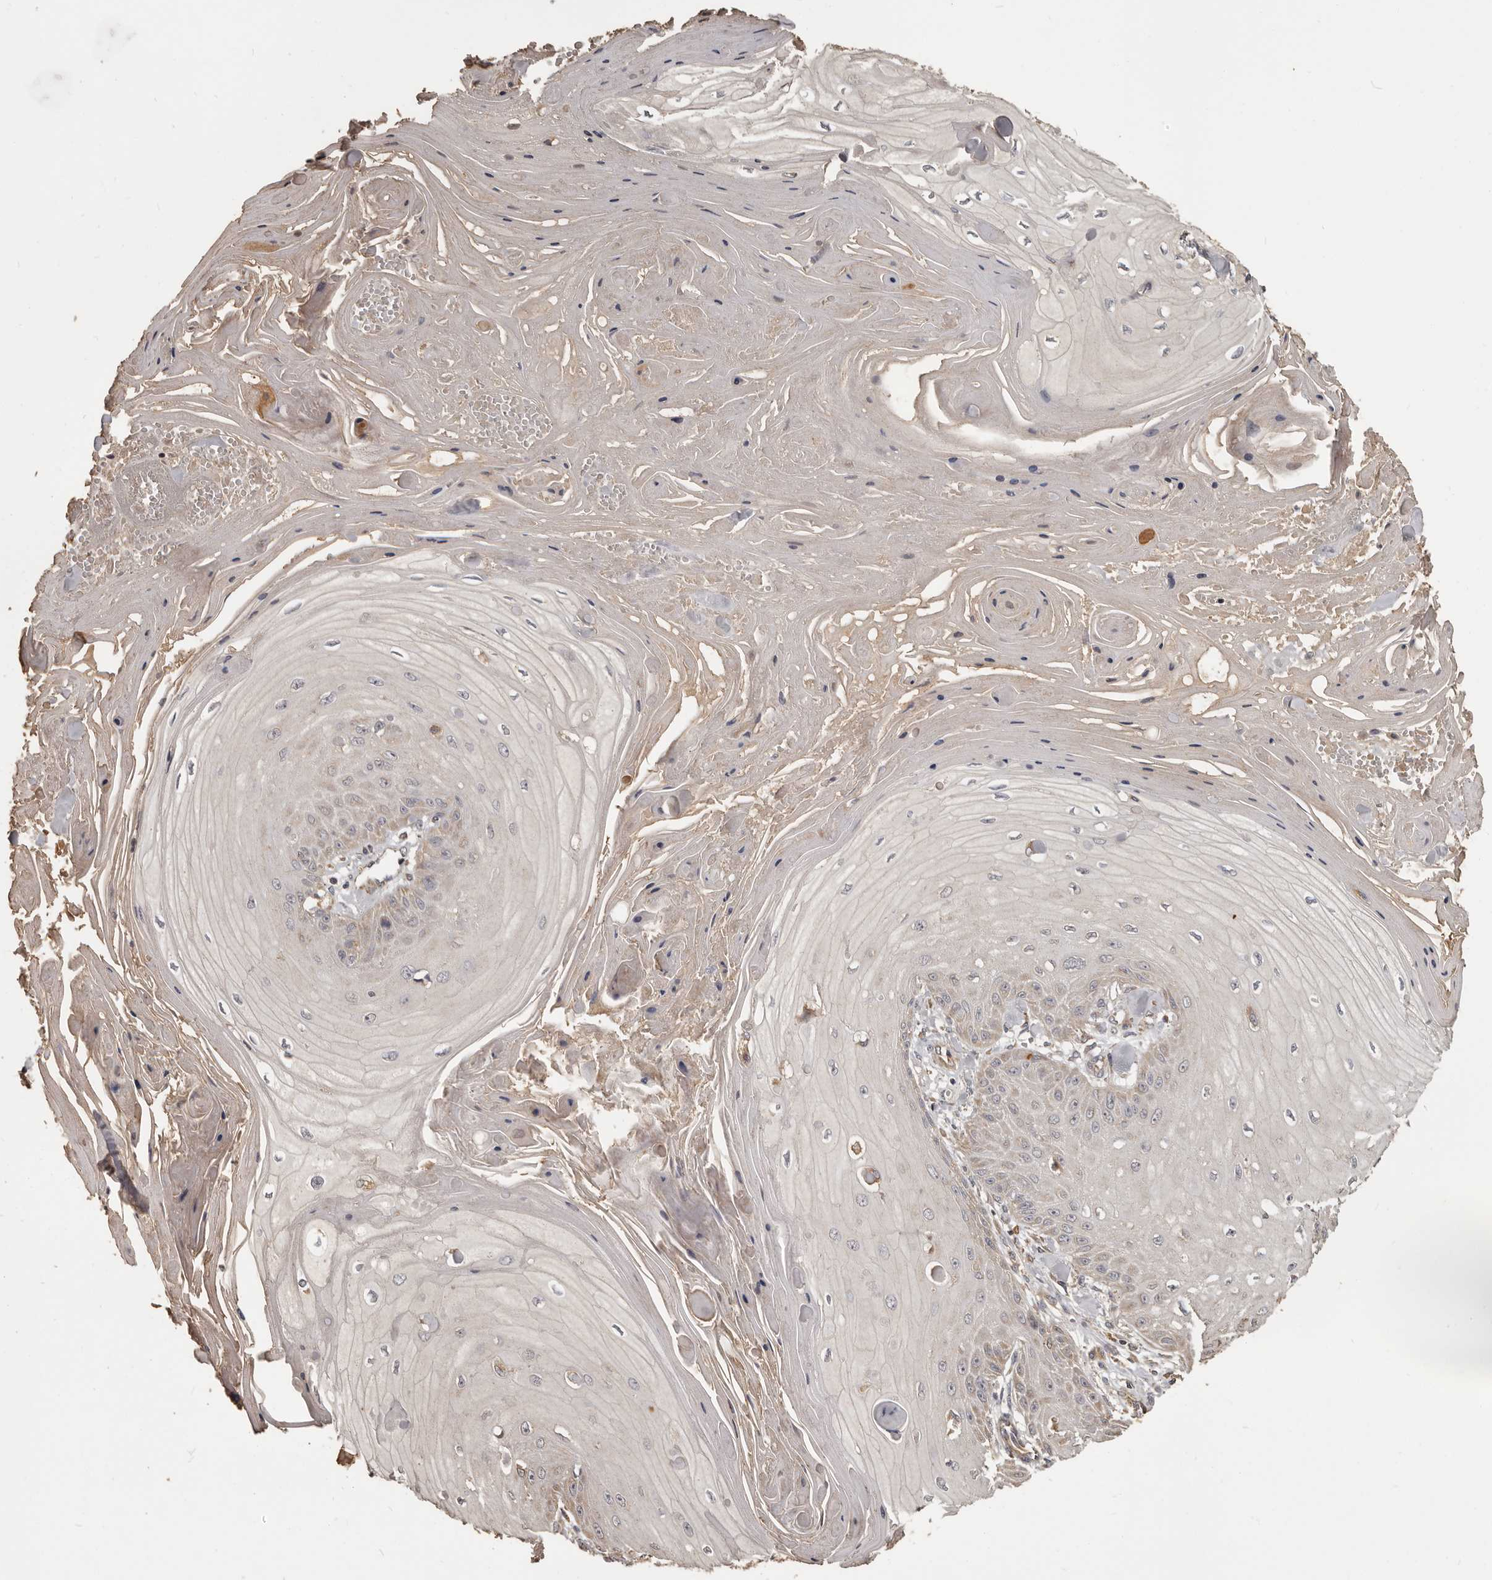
{"staining": {"intensity": "weak", "quantity": "<25%", "location": "cytoplasmic/membranous"}, "tissue": "skin cancer", "cell_type": "Tumor cells", "image_type": "cancer", "snomed": [{"axis": "morphology", "description": "Squamous cell carcinoma, NOS"}, {"axis": "topography", "description": "Skin"}], "caption": "This is a histopathology image of immunohistochemistry (IHC) staining of skin squamous cell carcinoma, which shows no staining in tumor cells.", "gene": "MGAT5", "patient": {"sex": "male", "age": 74}}